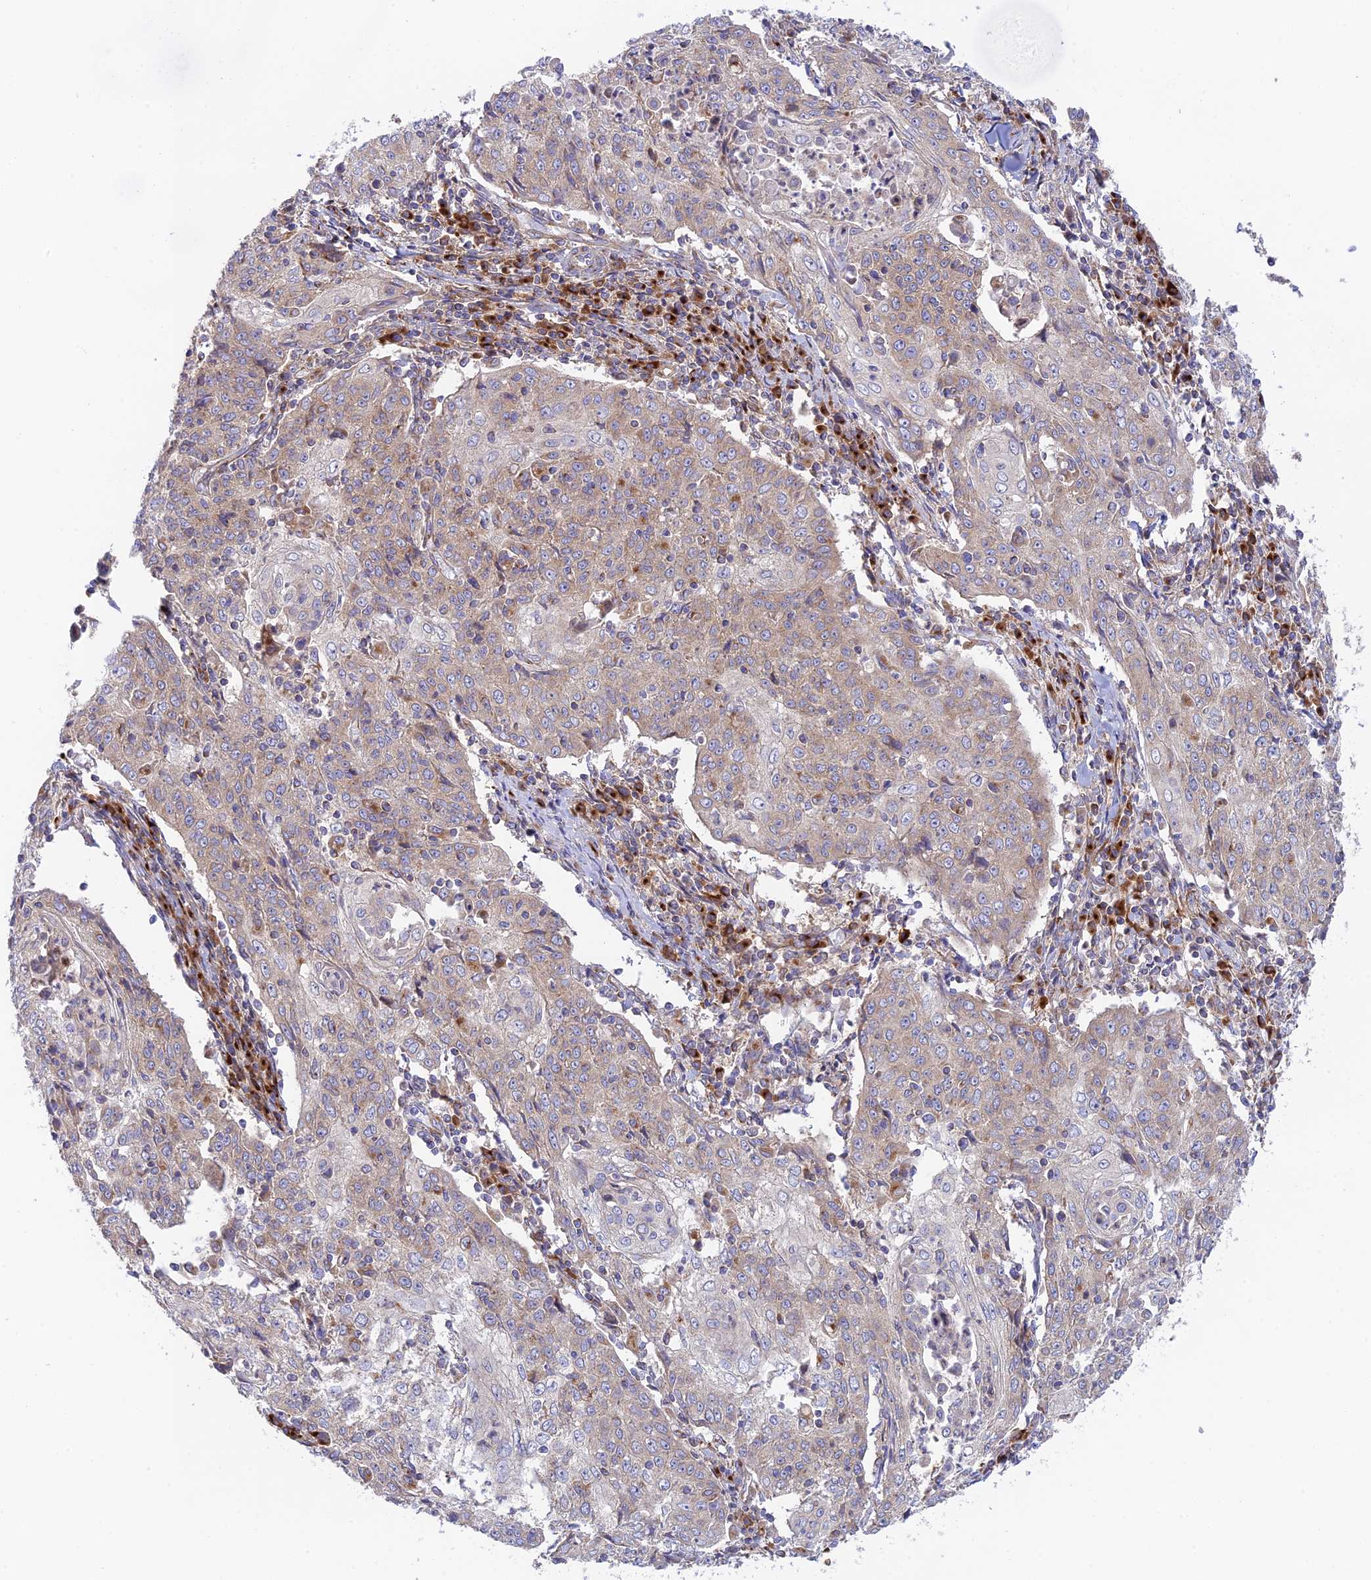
{"staining": {"intensity": "weak", "quantity": "<25%", "location": "cytoplasmic/membranous"}, "tissue": "cervical cancer", "cell_type": "Tumor cells", "image_type": "cancer", "snomed": [{"axis": "morphology", "description": "Squamous cell carcinoma, NOS"}, {"axis": "topography", "description": "Cervix"}], "caption": "A high-resolution image shows immunohistochemistry staining of squamous cell carcinoma (cervical), which shows no significant positivity in tumor cells.", "gene": "GOLGA3", "patient": {"sex": "female", "age": 48}}